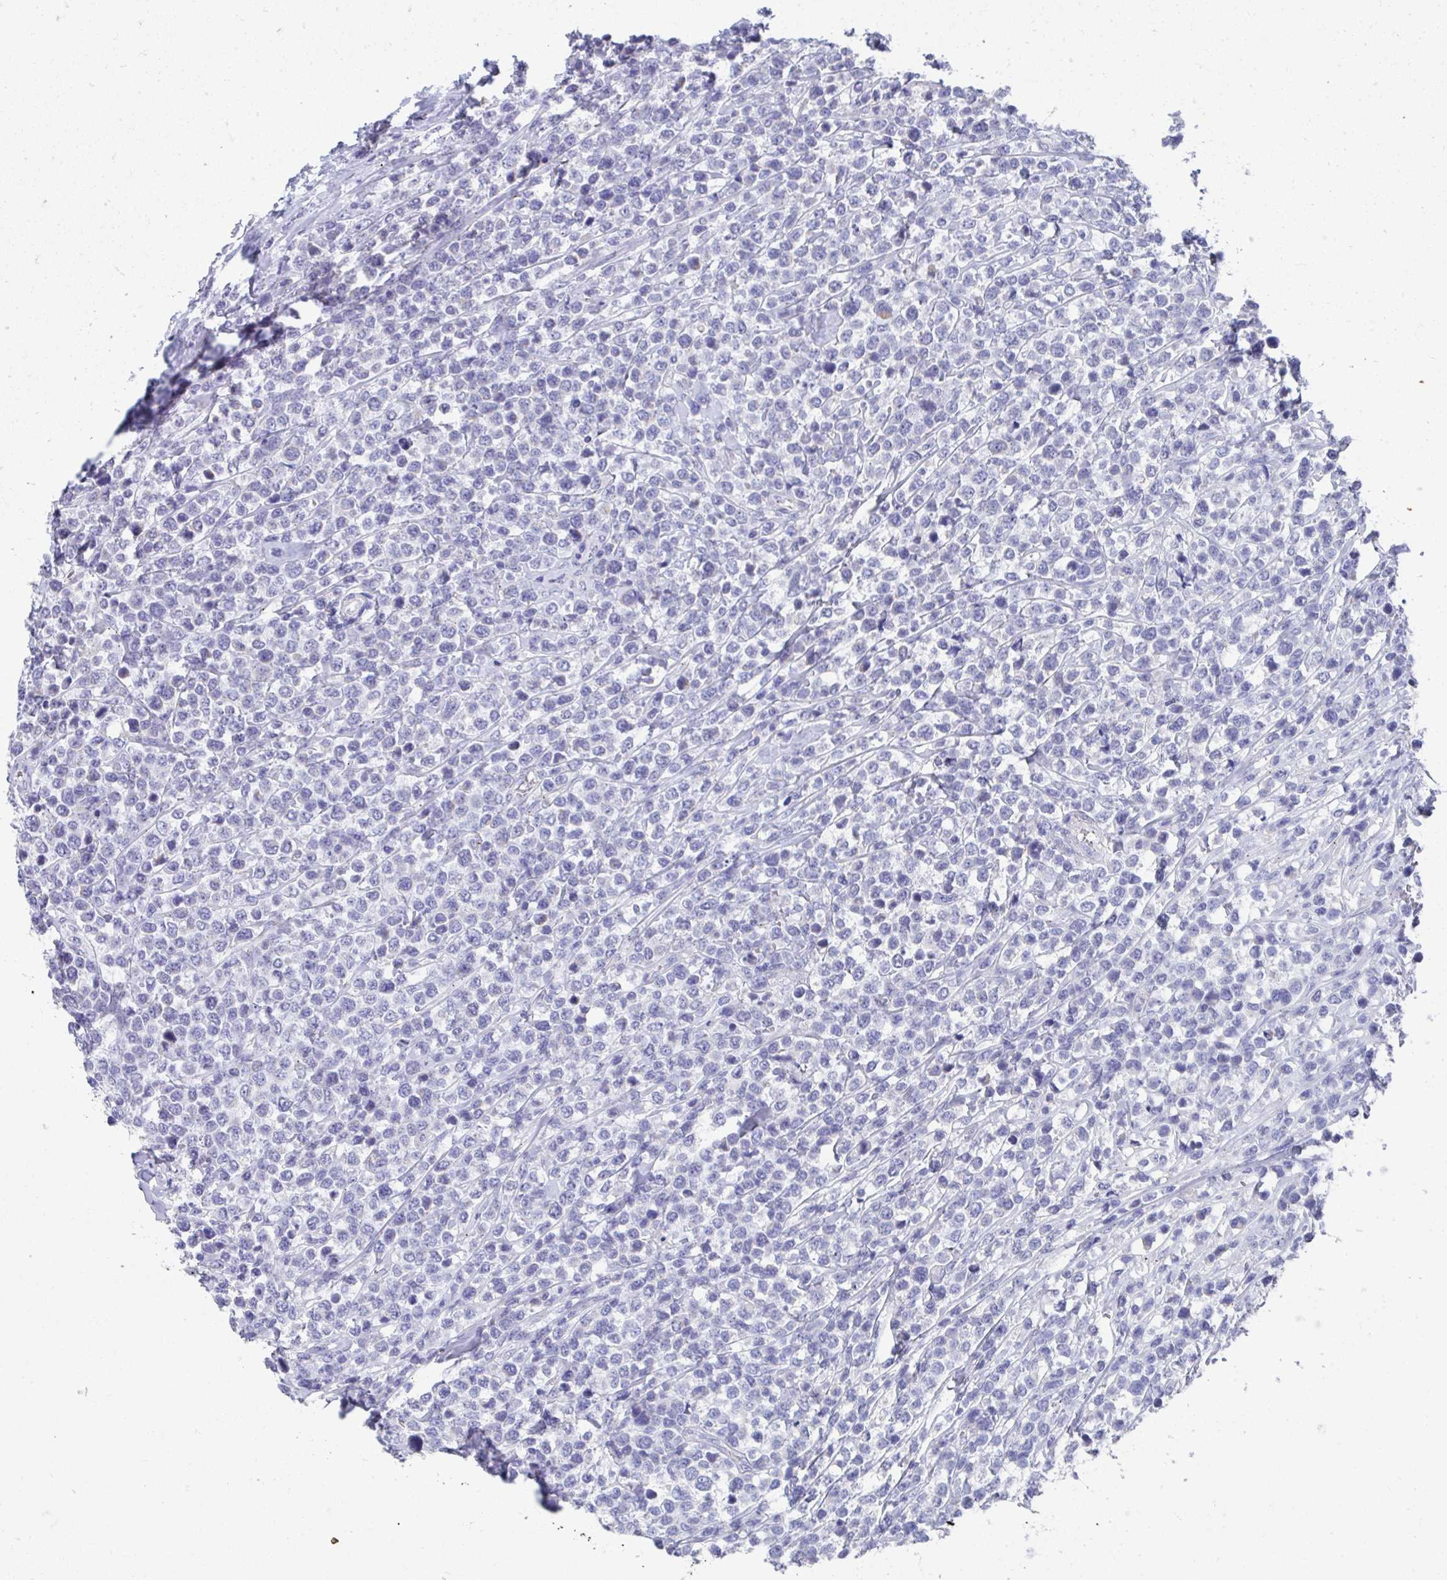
{"staining": {"intensity": "negative", "quantity": "none", "location": "none"}, "tissue": "lymphoma", "cell_type": "Tumor cells", "image_type": "cancer", "snomed": [{"axis": "morphology", "description": "Malignant lymphoma, non-Hodgkin's type, High grade"}, {"axis": "topography", "description": "Soft tissue"}], "caption": "IHC micrograph of malignant lymphoma, non-Hodgkin's type (high-grade) stained for a protein (brown), which displays no expression in tumor cells.", "gene": "TMPRSS2", "patient": {"sex": "female", "age": 56}}